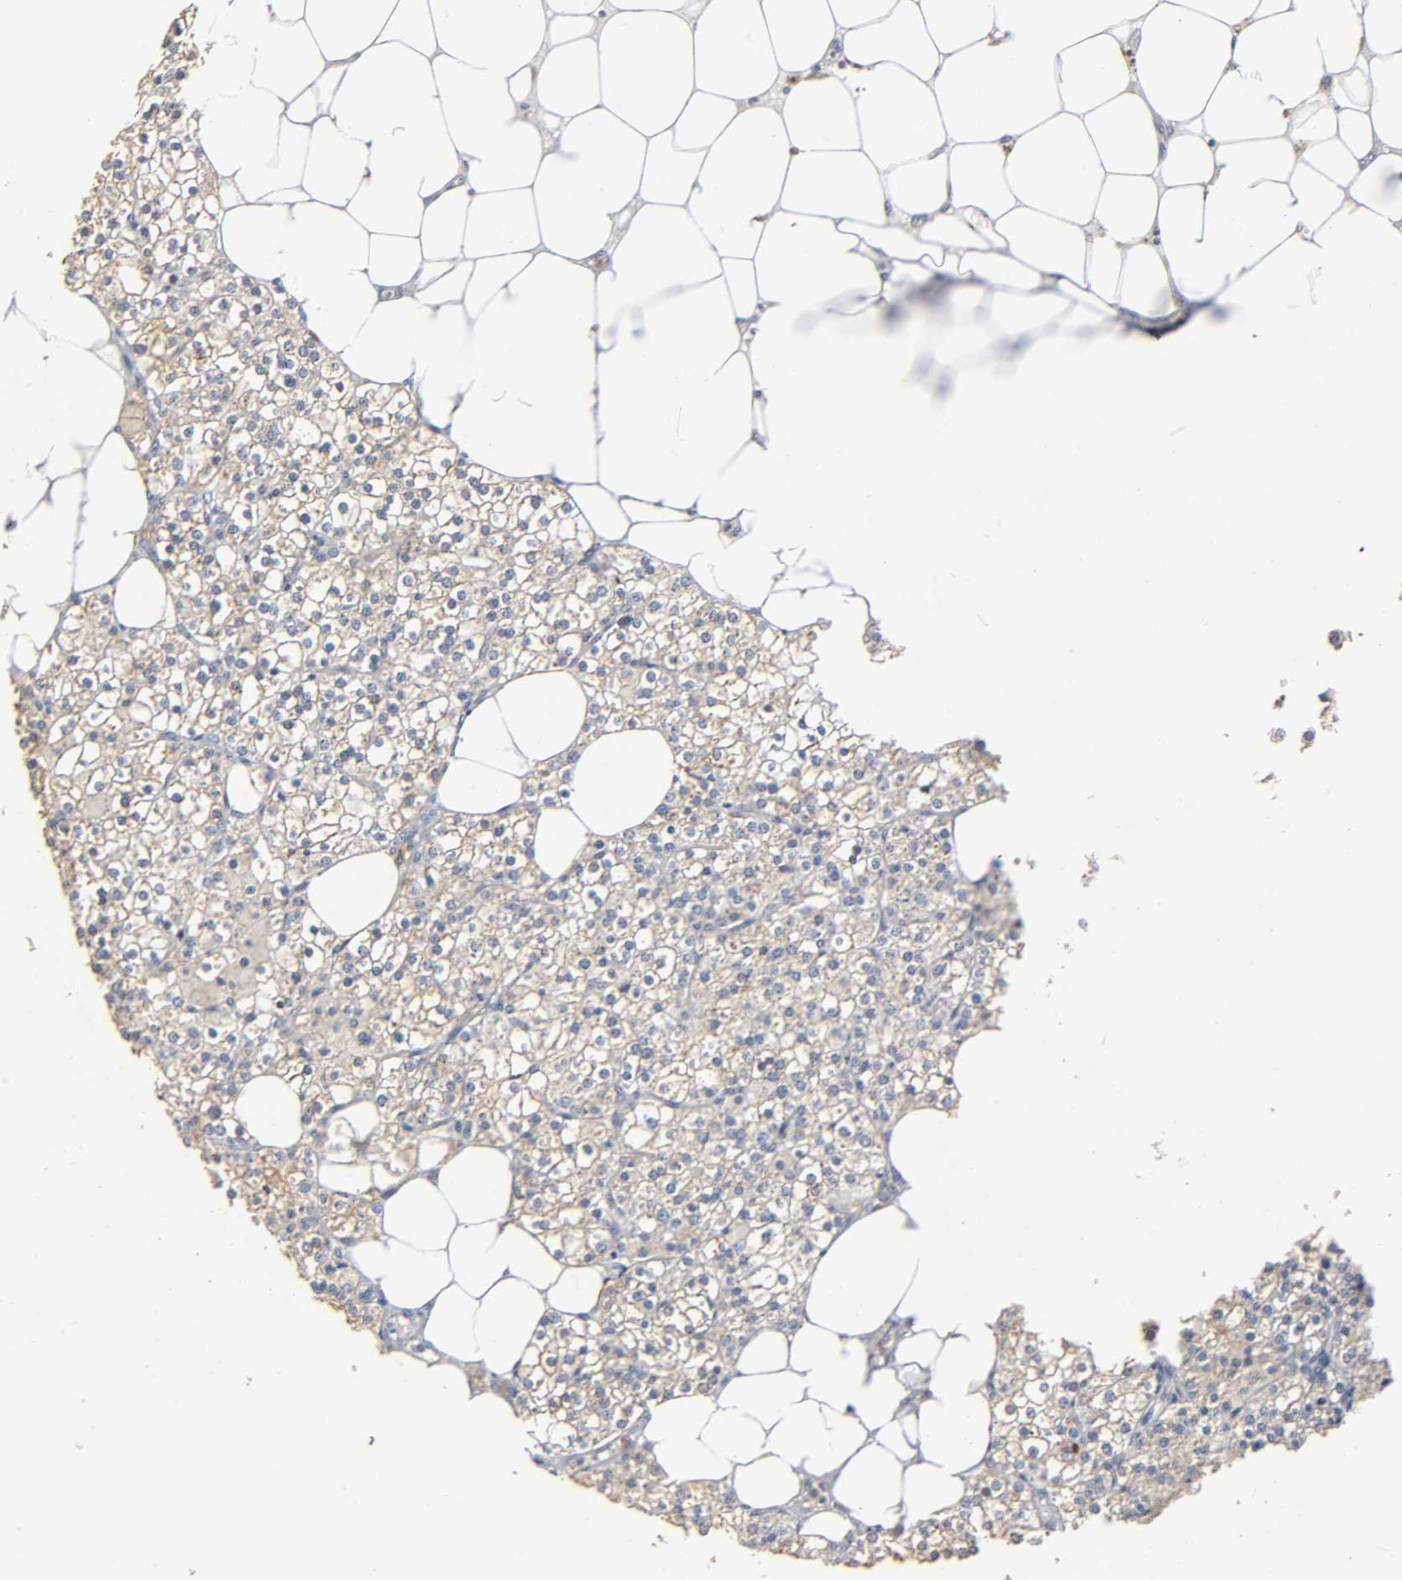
{"staining": {"intensity": "weak", "quantity": "25%-75%", "location": "cytoplasmic/membranous"}, "tissue": "parathyroid gland", "cell_type": "Glandular cells", "image_type": "normal", "snomed": [{"axis": "morphology", "description": "Normal tissue, NOS"}, {"axis": "topography", "description": "Parathyroid gland"}], "caption": "Immunohistochemistry (DAB (3,3'-diaminobenzidine)) staining of benign human parathyroid gland exhibits weak cytoplasmic/membranous protein staining in about 25%-75% of glandular cells. (brown staining indicates protein expression, while blue staining denotes nuclei).", "gene": "CAPN10", "patient": {"sex": "female", "age": 63}}